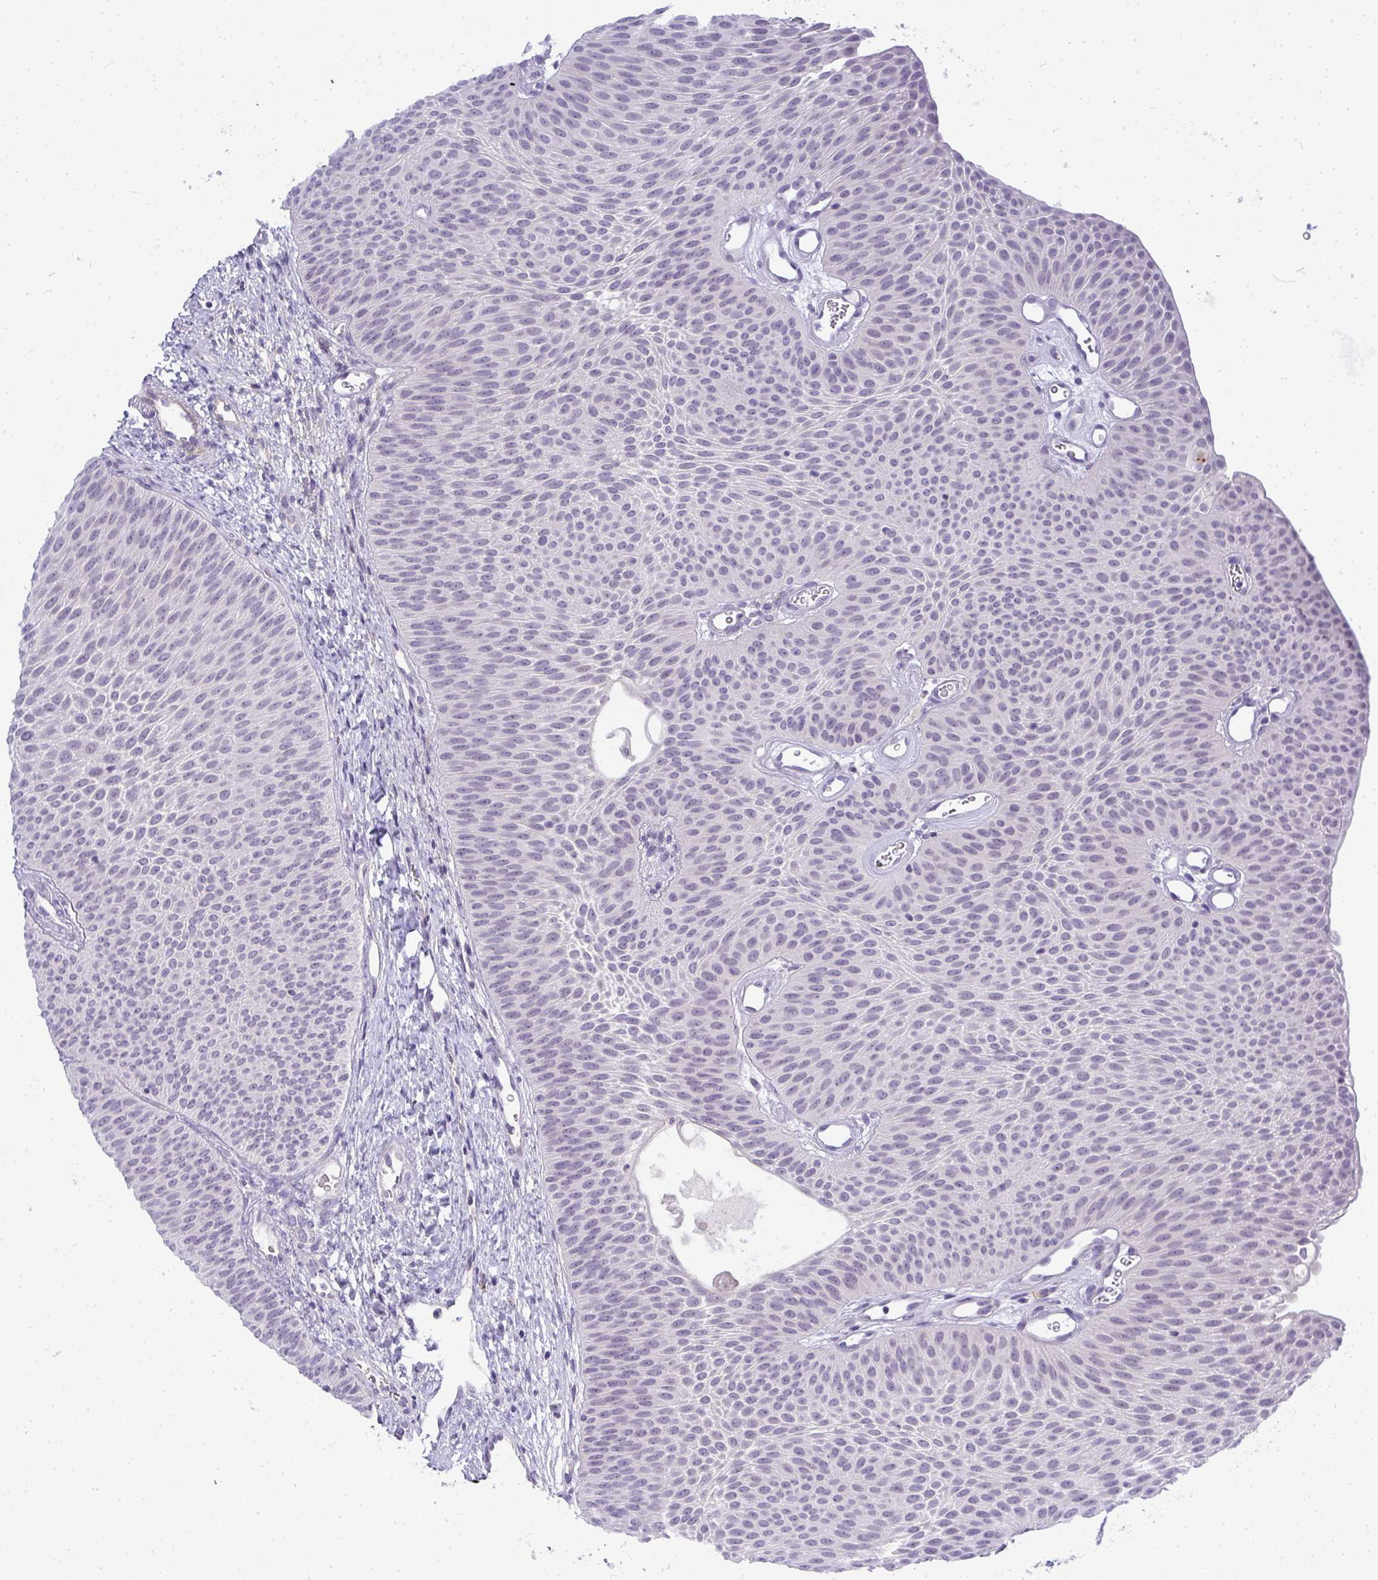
{"staining": {"intensity": "negative", "quantity": "none", "location": "none"}, "tissue": "urothelial cancer", "cell_type": "Tumor cells", "image_type": "cancer", "snomed": [{"axis": "morphology", "description": "Urothelial carcinoma, Low grade"}, {"axis": "topography", "description": "Urinary bladder"}], "caption": "Low-grade urothelial carcinoma was stained to show a protein in brown. There is no significant positivity in tumor cells.", "gene": "TMEM82", "patient": {"sex": "female", "age": 60}}